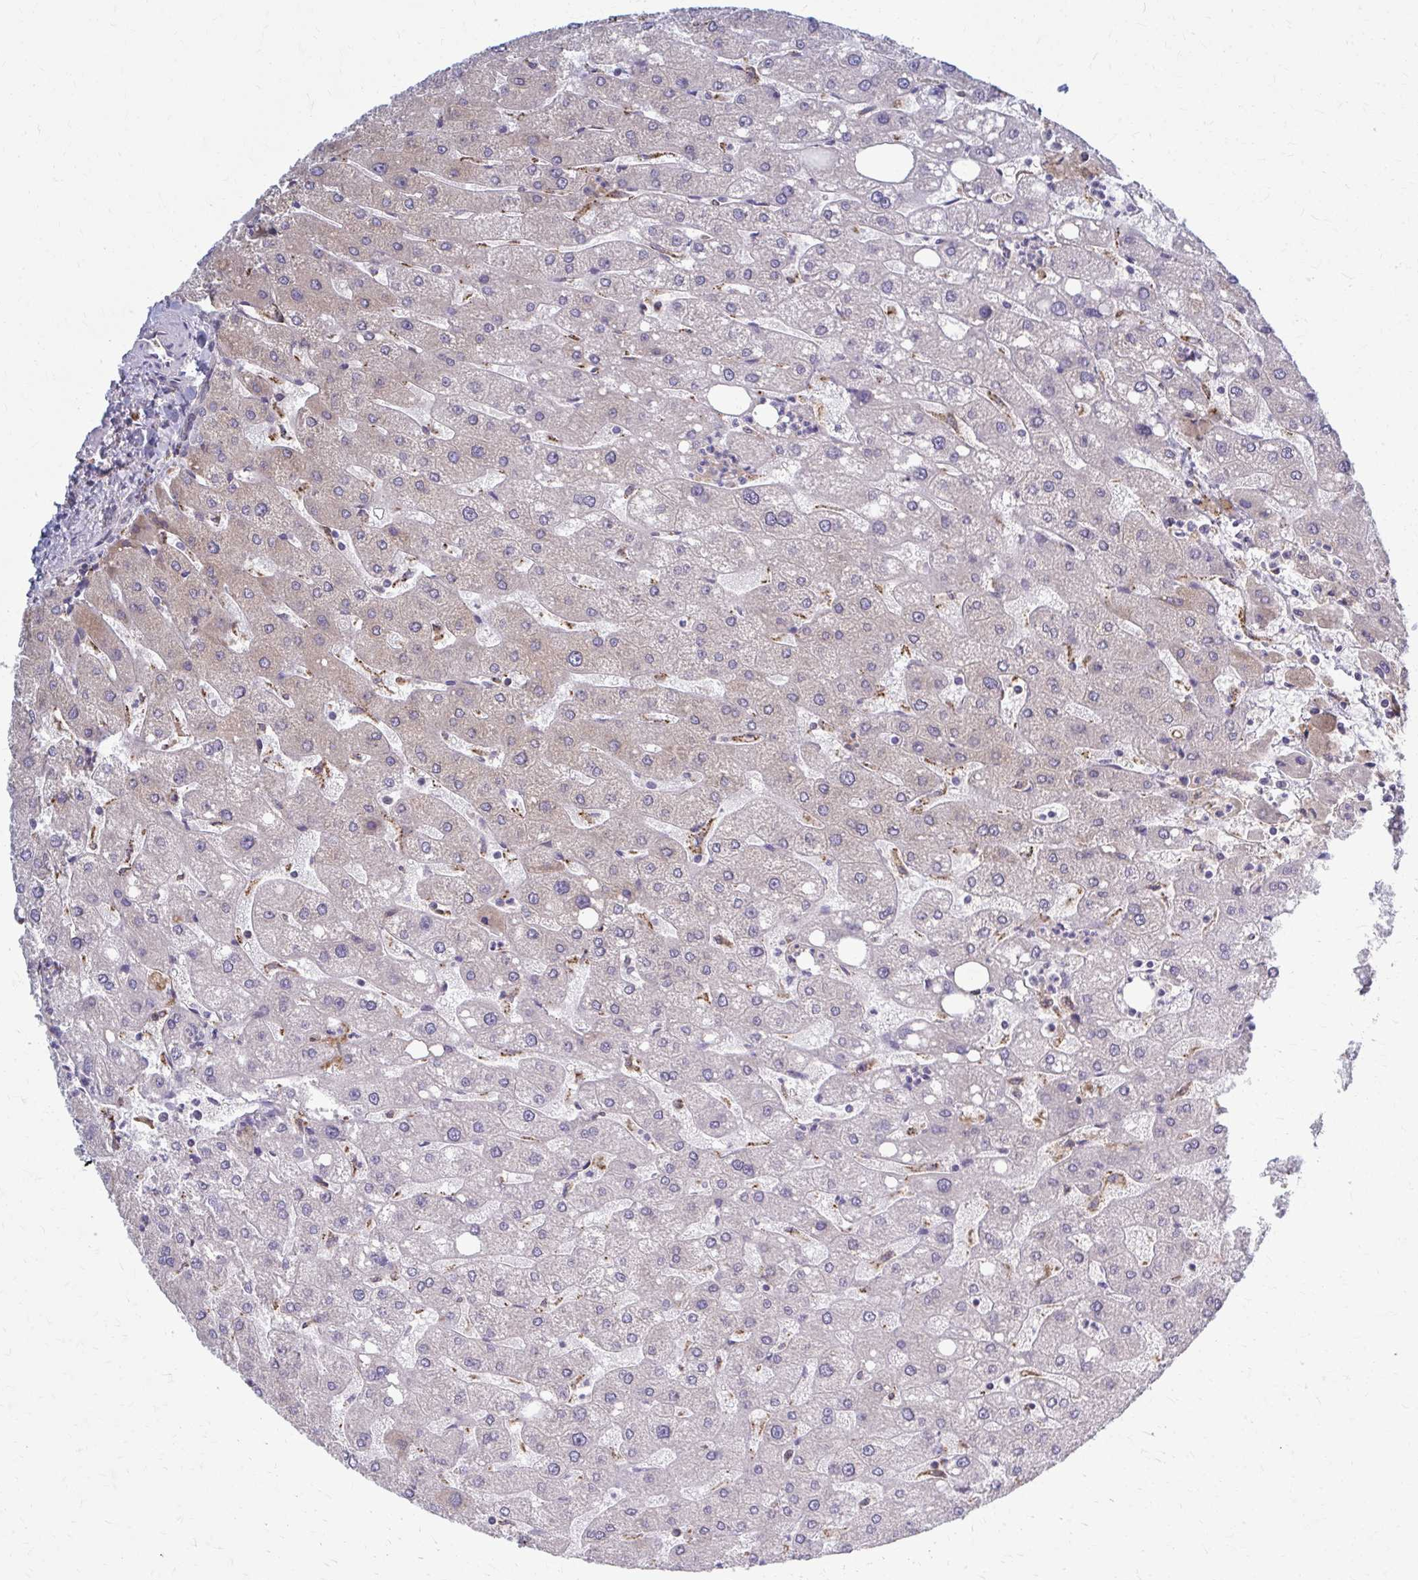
{"staining": {"intensity": "negative", "quantity": "none", "location": "none"}, "tissue": "liver", "cell_type": "Cholangiocytes", "image_type": "normal", "snomed": [{"axis": "morphology", "description": "Normal tissue, NOS"}, {"axis": "topography", "description": "Liver"}], "caption": "DAB (3,3'-diaminobenzidine) immunohistochemical staining of benign human liver demonstrates no significant staining in cholangiocytes.", "gene": "MCRIP2", "patient": {"sex": "male", "age": 67}}